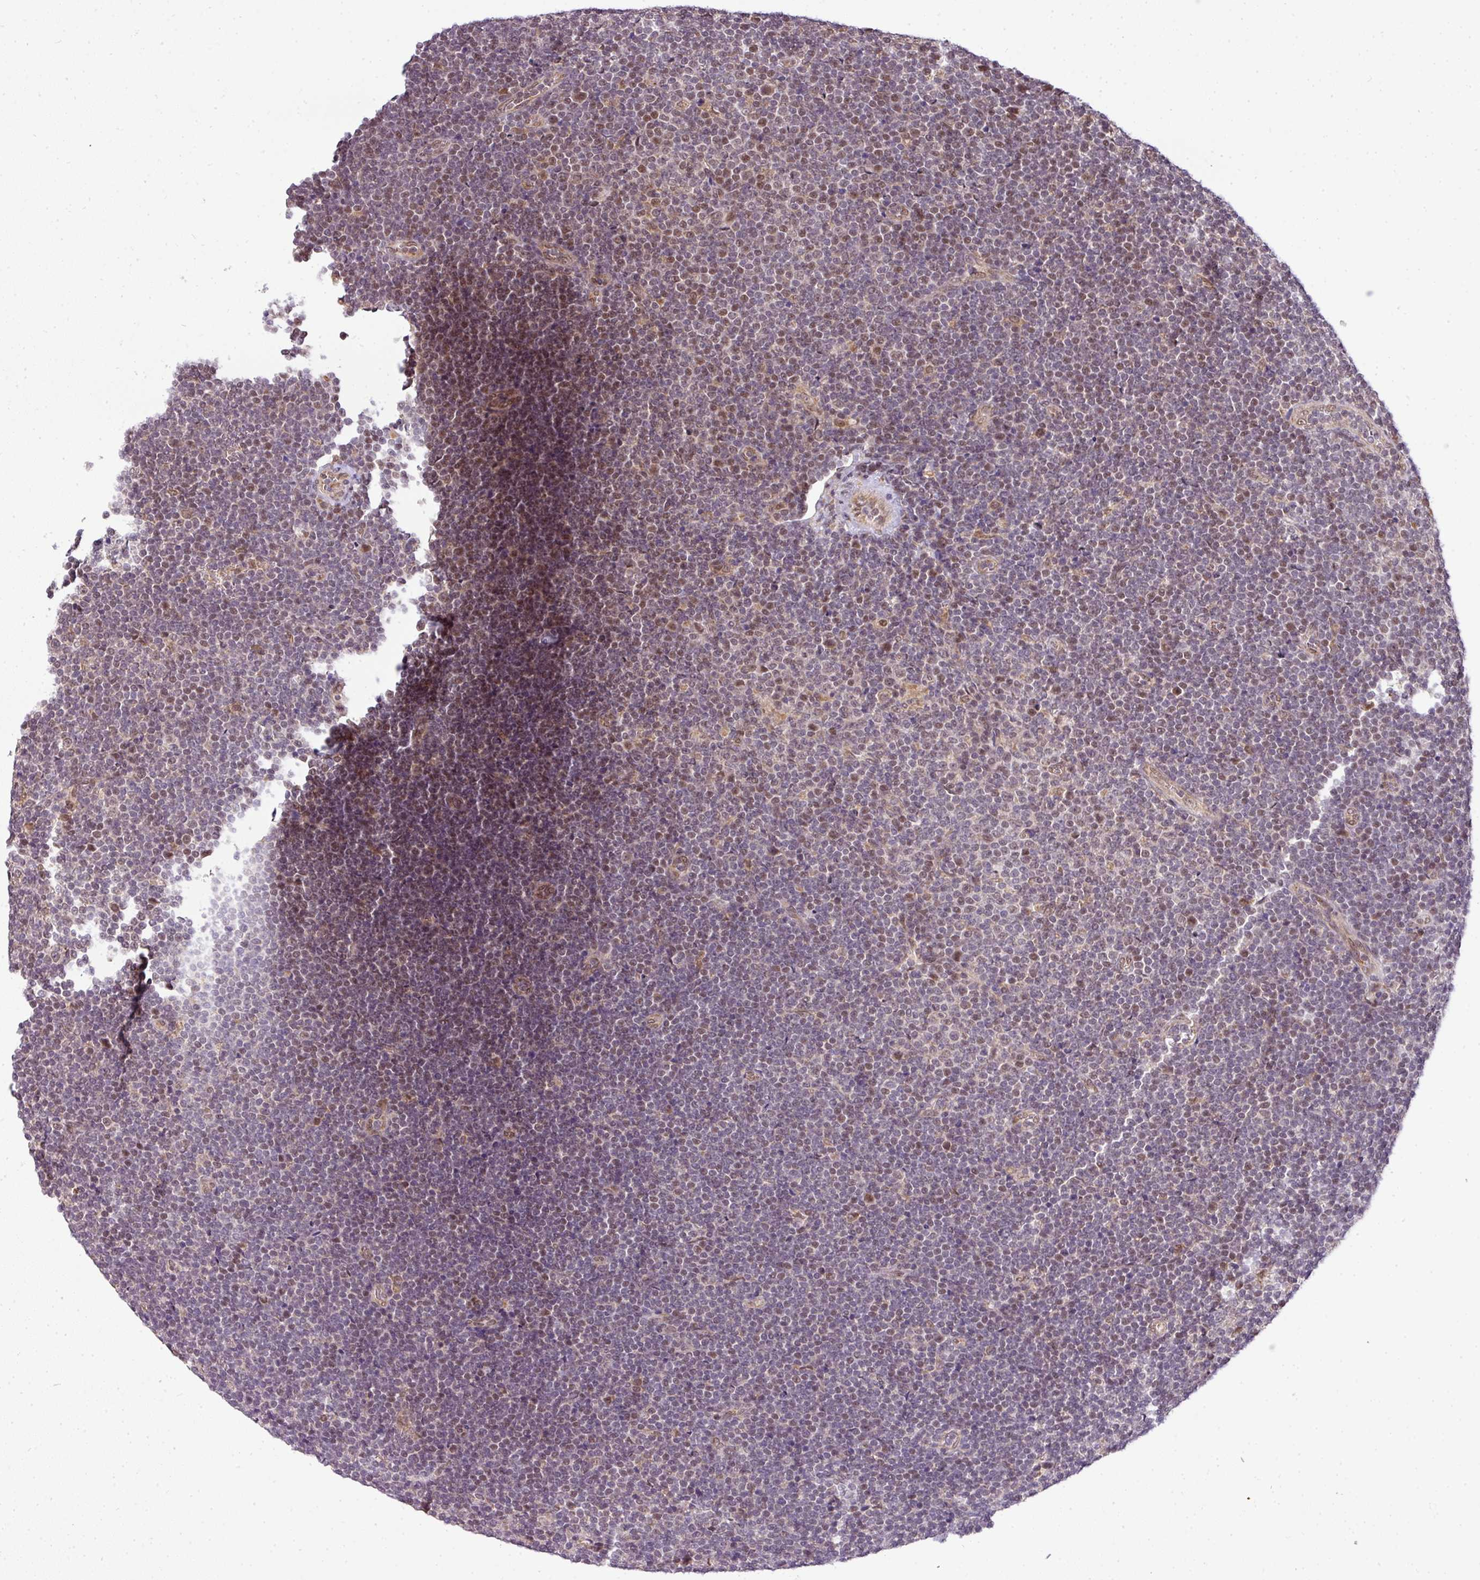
{"staining": {"intensity": "moderate", "quantity": "25%-75%", "location": "nuclear"}, "tissue": "lymphoma", "cell_type": "Tumor cells", "image_type": "cancer", "snomed": [{"axis": "morphology", "description": "Malignant lymphoma, non-Hodgkin's type, Low grade"}, {"axis": "topography", "description": "Lymph node"}], "caption": "Protein staining by immunohistochemistry (IHC) displays moderate nuclear staining in about 25%-75% of tumor cells in lymphoma.", "gene": "C1orf226", "patient": {"sex": "male", "age": 48}}